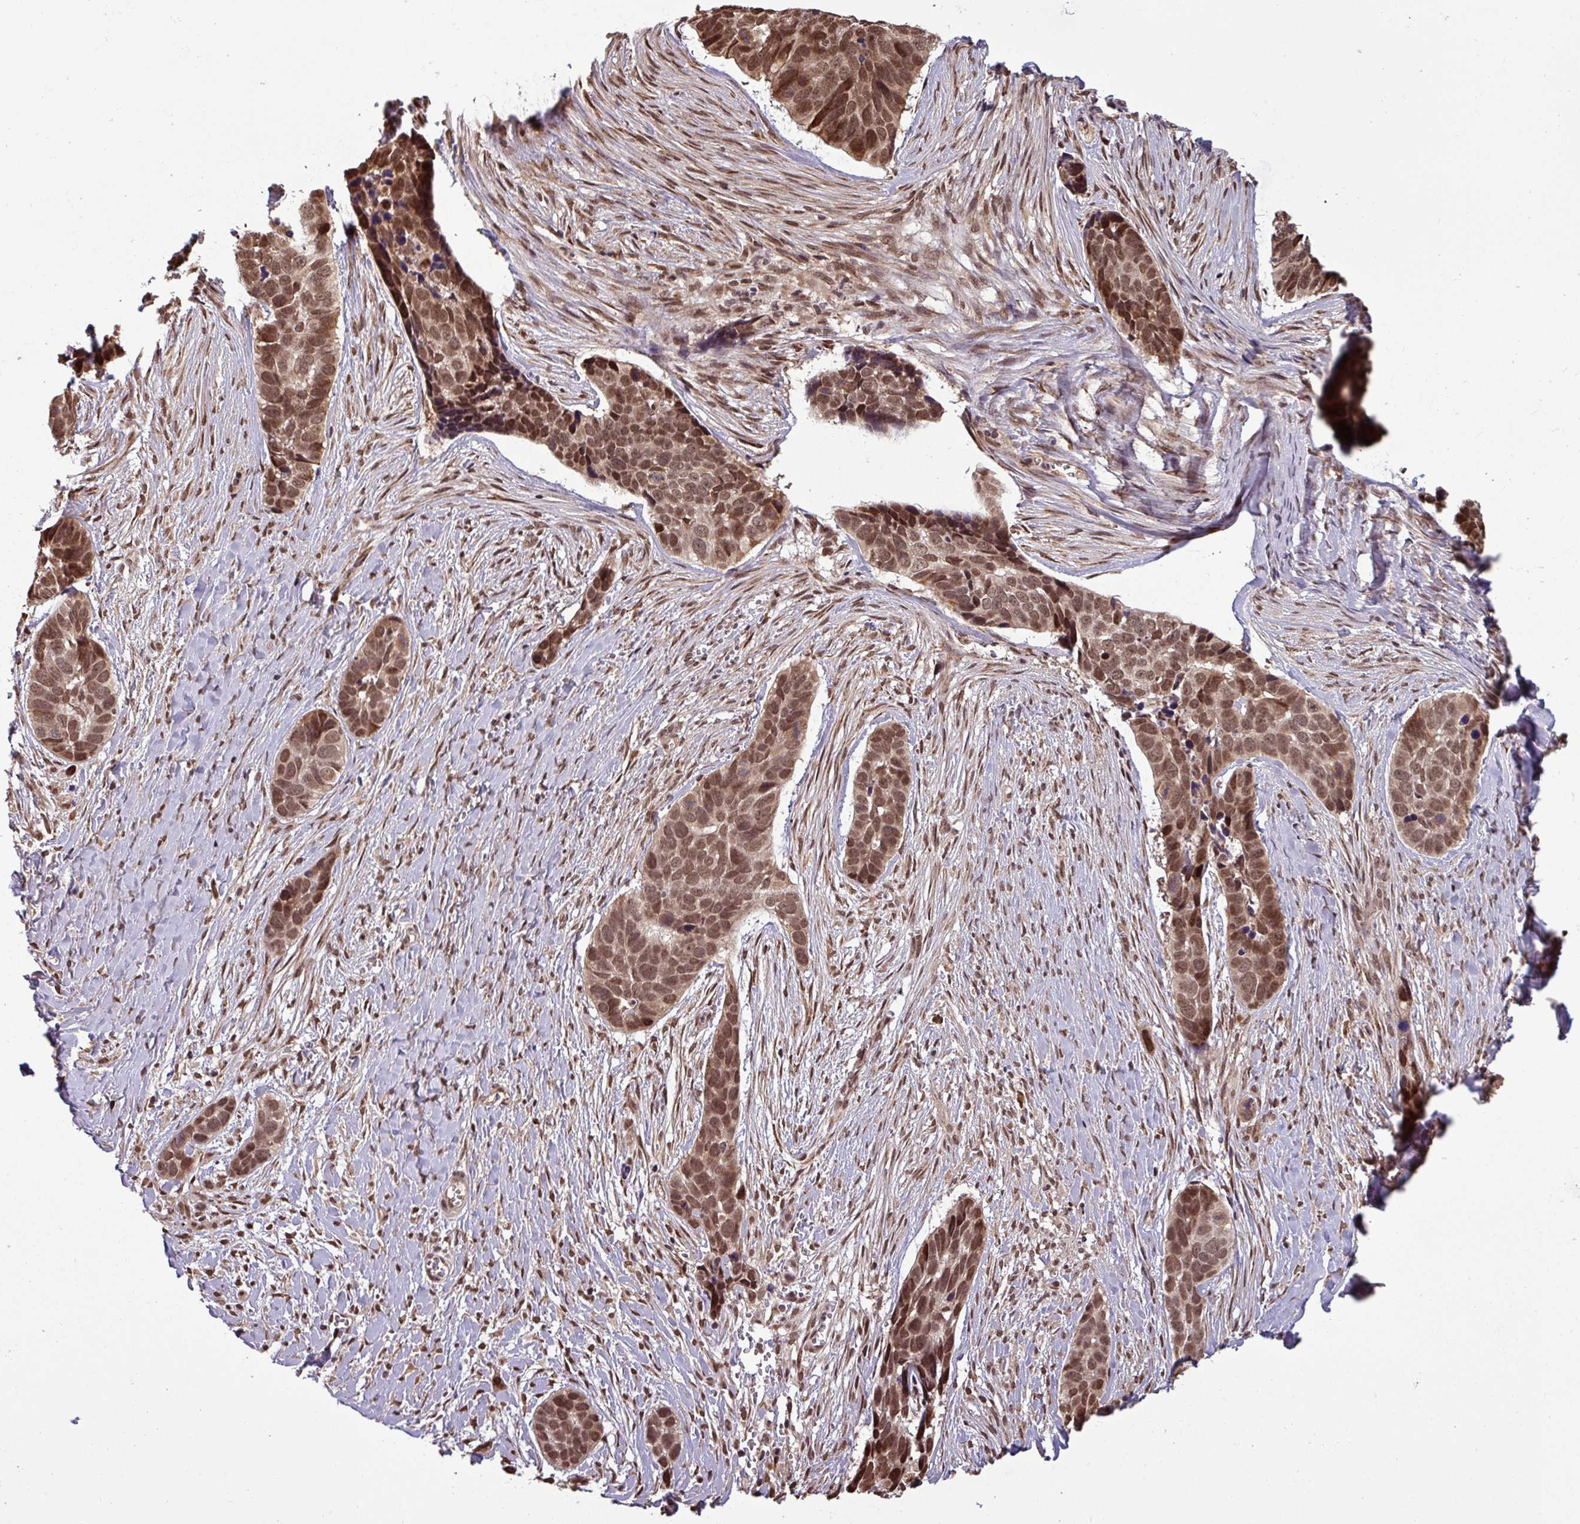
{"staining": {"intensity": "moderate", "quantity": ">75%", "location": "nuclear"}, "tissue": "skin cancer", "cell_type": "Tumor cells", "image_type": "cancer", "snomed": [{"axis": "morphology", "description": "Basal cell carcinoma"}, {"axis": "topography", "description": "Skin"}], "caption": "A high-resolution image shows immunohistochemistry staining of skin cancer, which reveals moderate nuclear staining in approximately >75% of tumor cells.", "gene": "NOB1", "patient": {"sex": "female", "age": 82}}